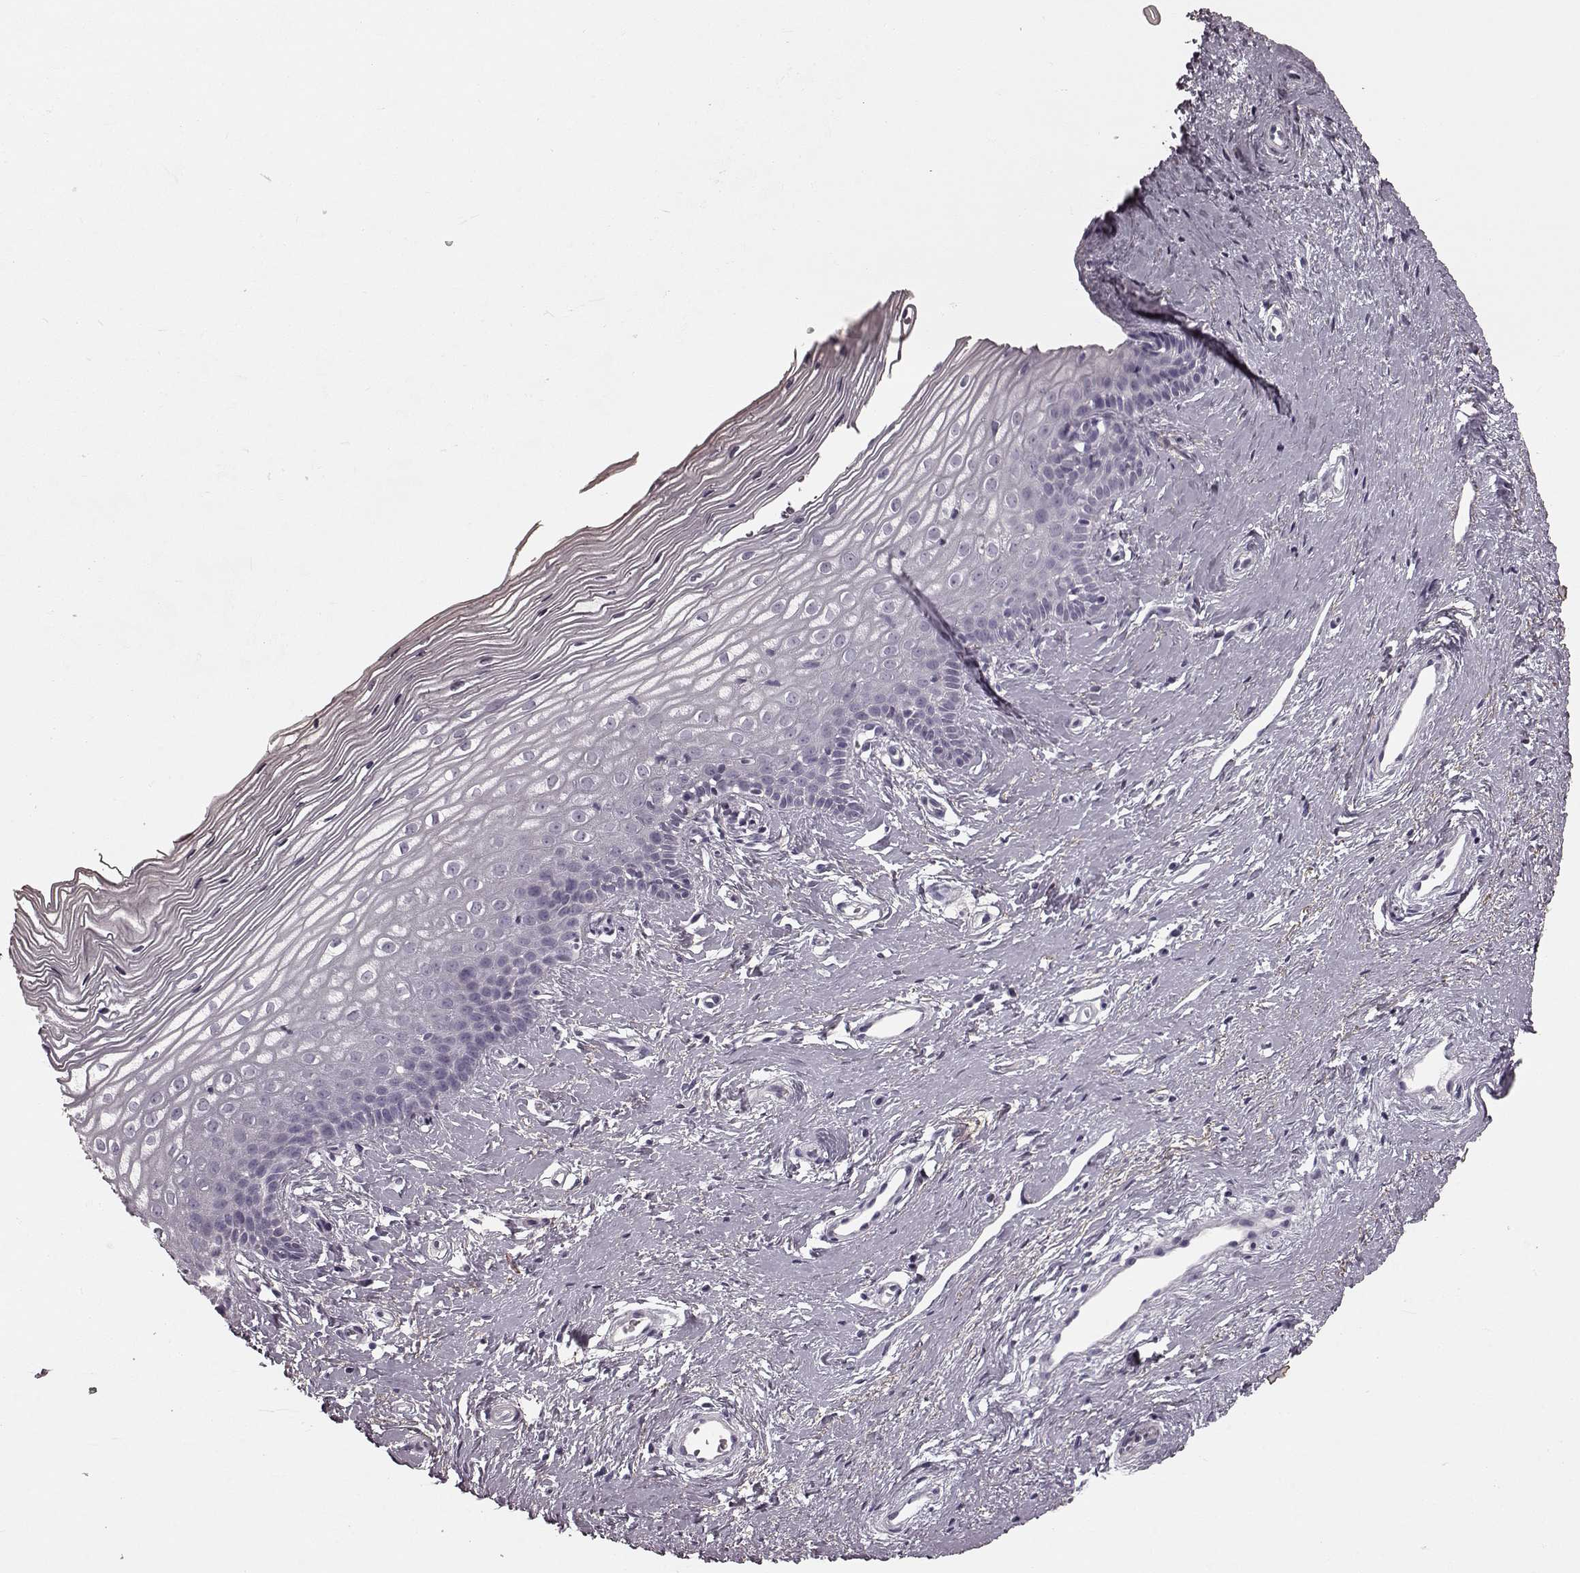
{"staining": {"intensity": "negative", "quantity": "none", "location": "none"}, "tissue": "cervix", "cell_type": "Squamous epithelial cells", "image_type": "normal", "snomed": [{"axis": "morphology", "description": "Normal tissue, NOS"}, {"axis": "topography", "description": "Cervix"}], "caption": "Immunohistochemical staining of benign cervix reveals no significant positivity in squamous epithelial cells.", "gene": "CST7", "patient": {"sex": "female", "age": 40}}